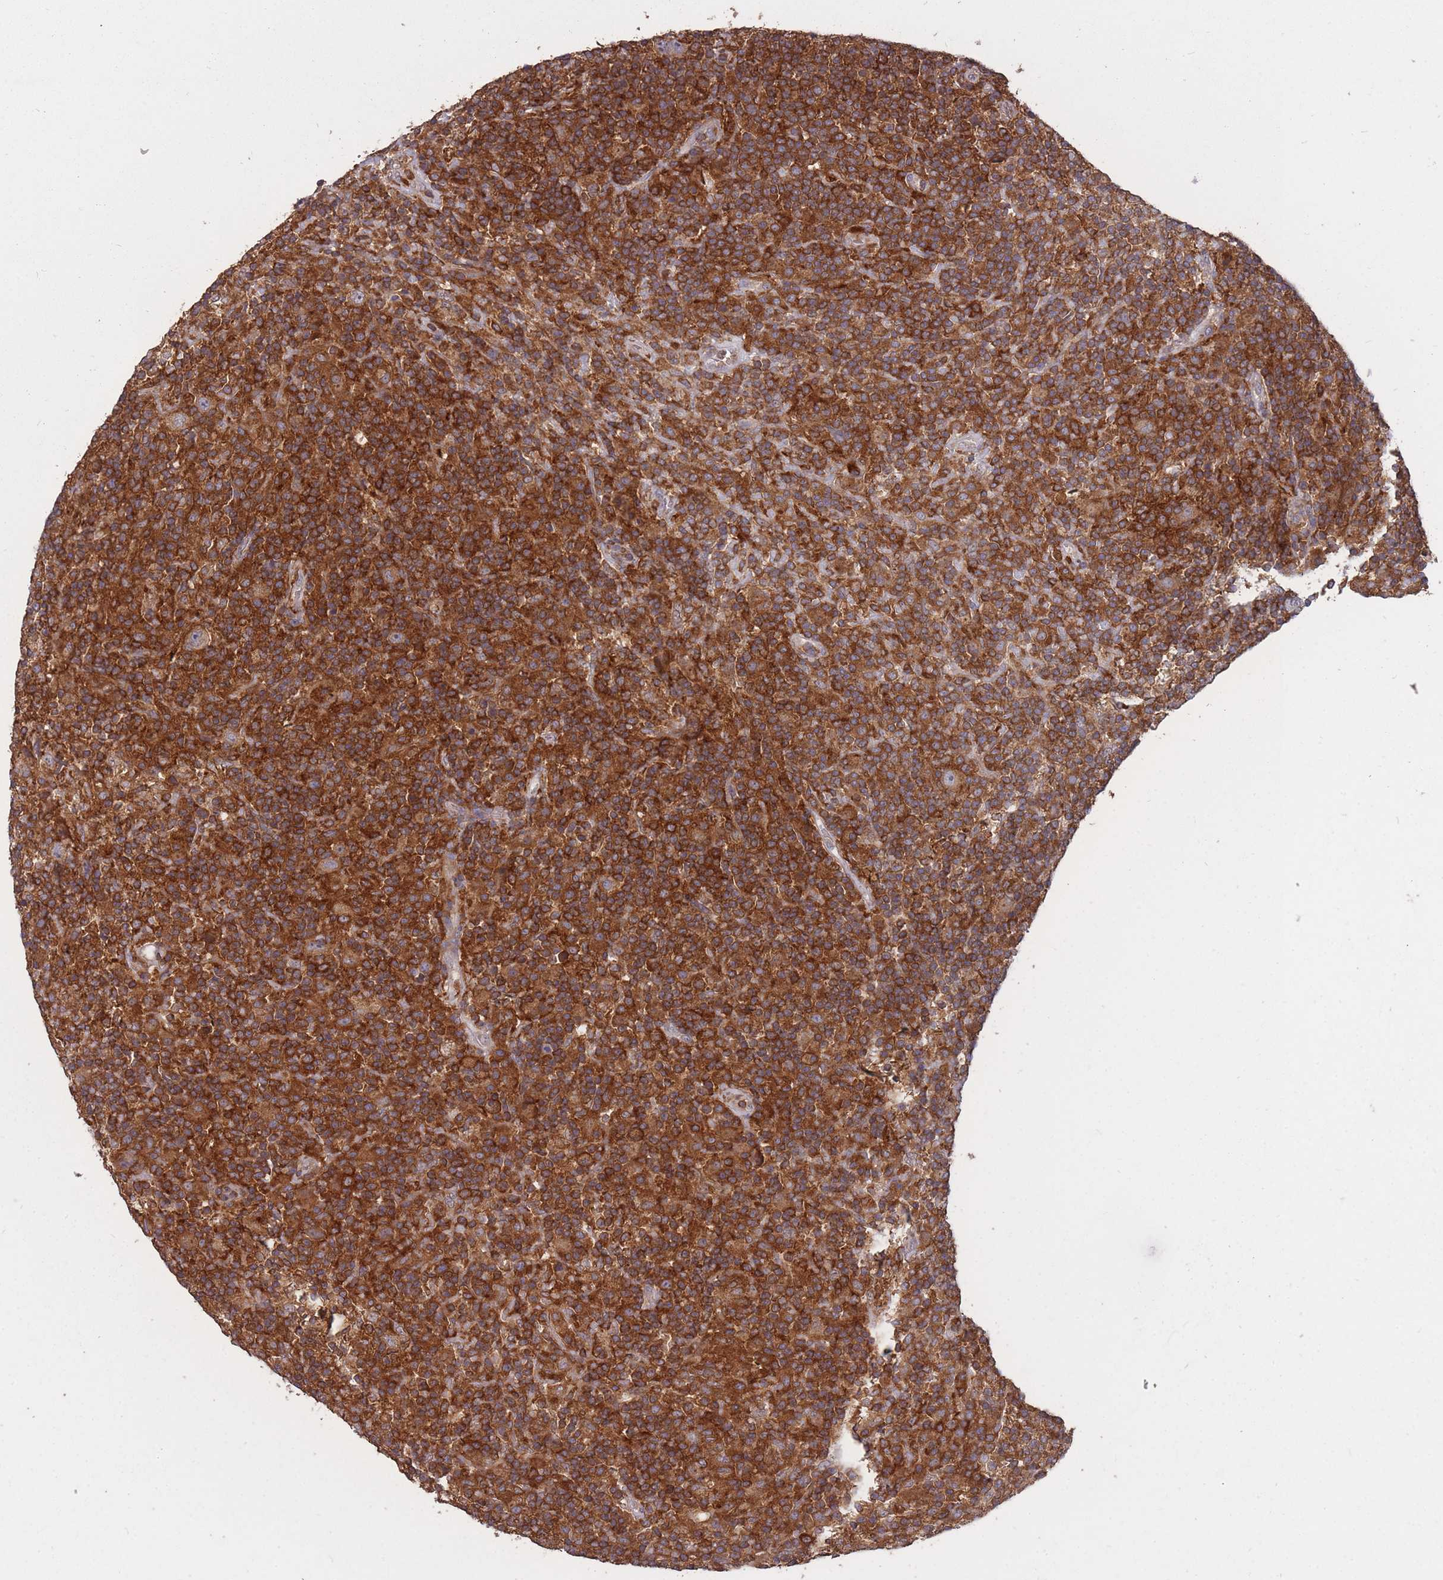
{"staining": {"intensity": "weak", "quantity": ">75%", "location": "cytoplasmic/membranous"}, "tissue": "lymphoma", "cell_type": "Tumor cells", "image_type": "cancer", "snomed": [{"axis": "morphology", "description": "Hodgkin's disease, NOS"}, {"axis": "topography", "description": "Lymph node"}], "caption": "Immunohistochemical staining of human Hodgkin's disease demonstrates low levels of weak cytoplasmic/membranous positivity in approximately >75% of tumor cells. Using DAB (brown) and hematoxylin (blue) stains, captured at high magnification using brightfield microscopy.", "gene": "GMIP", "patient": {"sex": "male", "age": 70}}